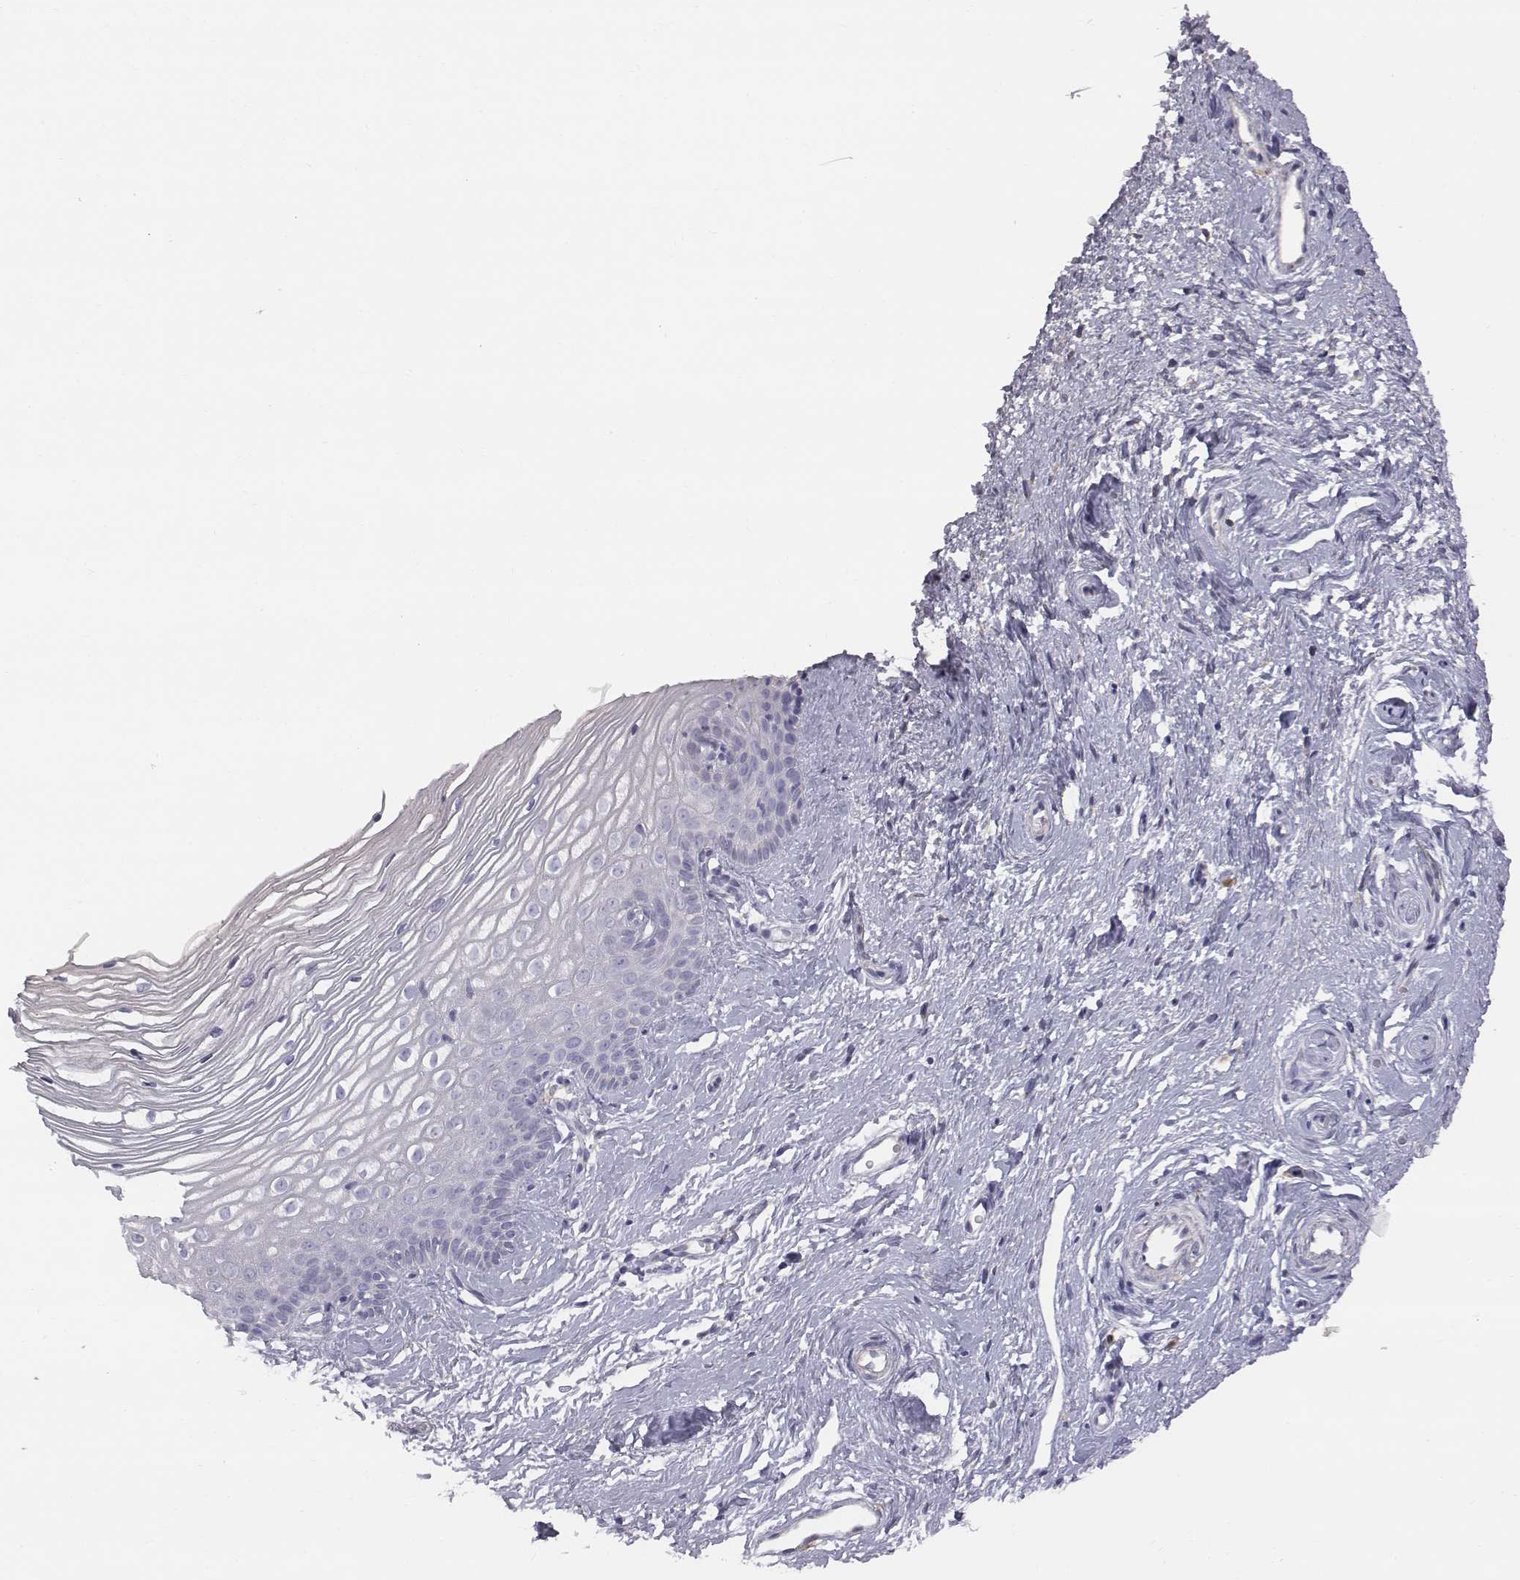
{"staining": {"intensity": "negative", "quantity": "none", "location": "none"}, "tissue": "cervix", "cell_type": "Glandular cells", "image_type": "normal", "snomed": [{"axis": "morphology", "description": "Normal tissue, NOS"}, {"axis": "topography", "description": "Cervix"}], "caption": "Immunohistochemical staining of normal human cervix demonstrates no significant expression in glandular cells. (DAB immunohistochemistry (IHC) visualized using brightfield microscopy, high magnification).", "gene": "C6orf58", "patient": {"sex": "female", "age": 40}}